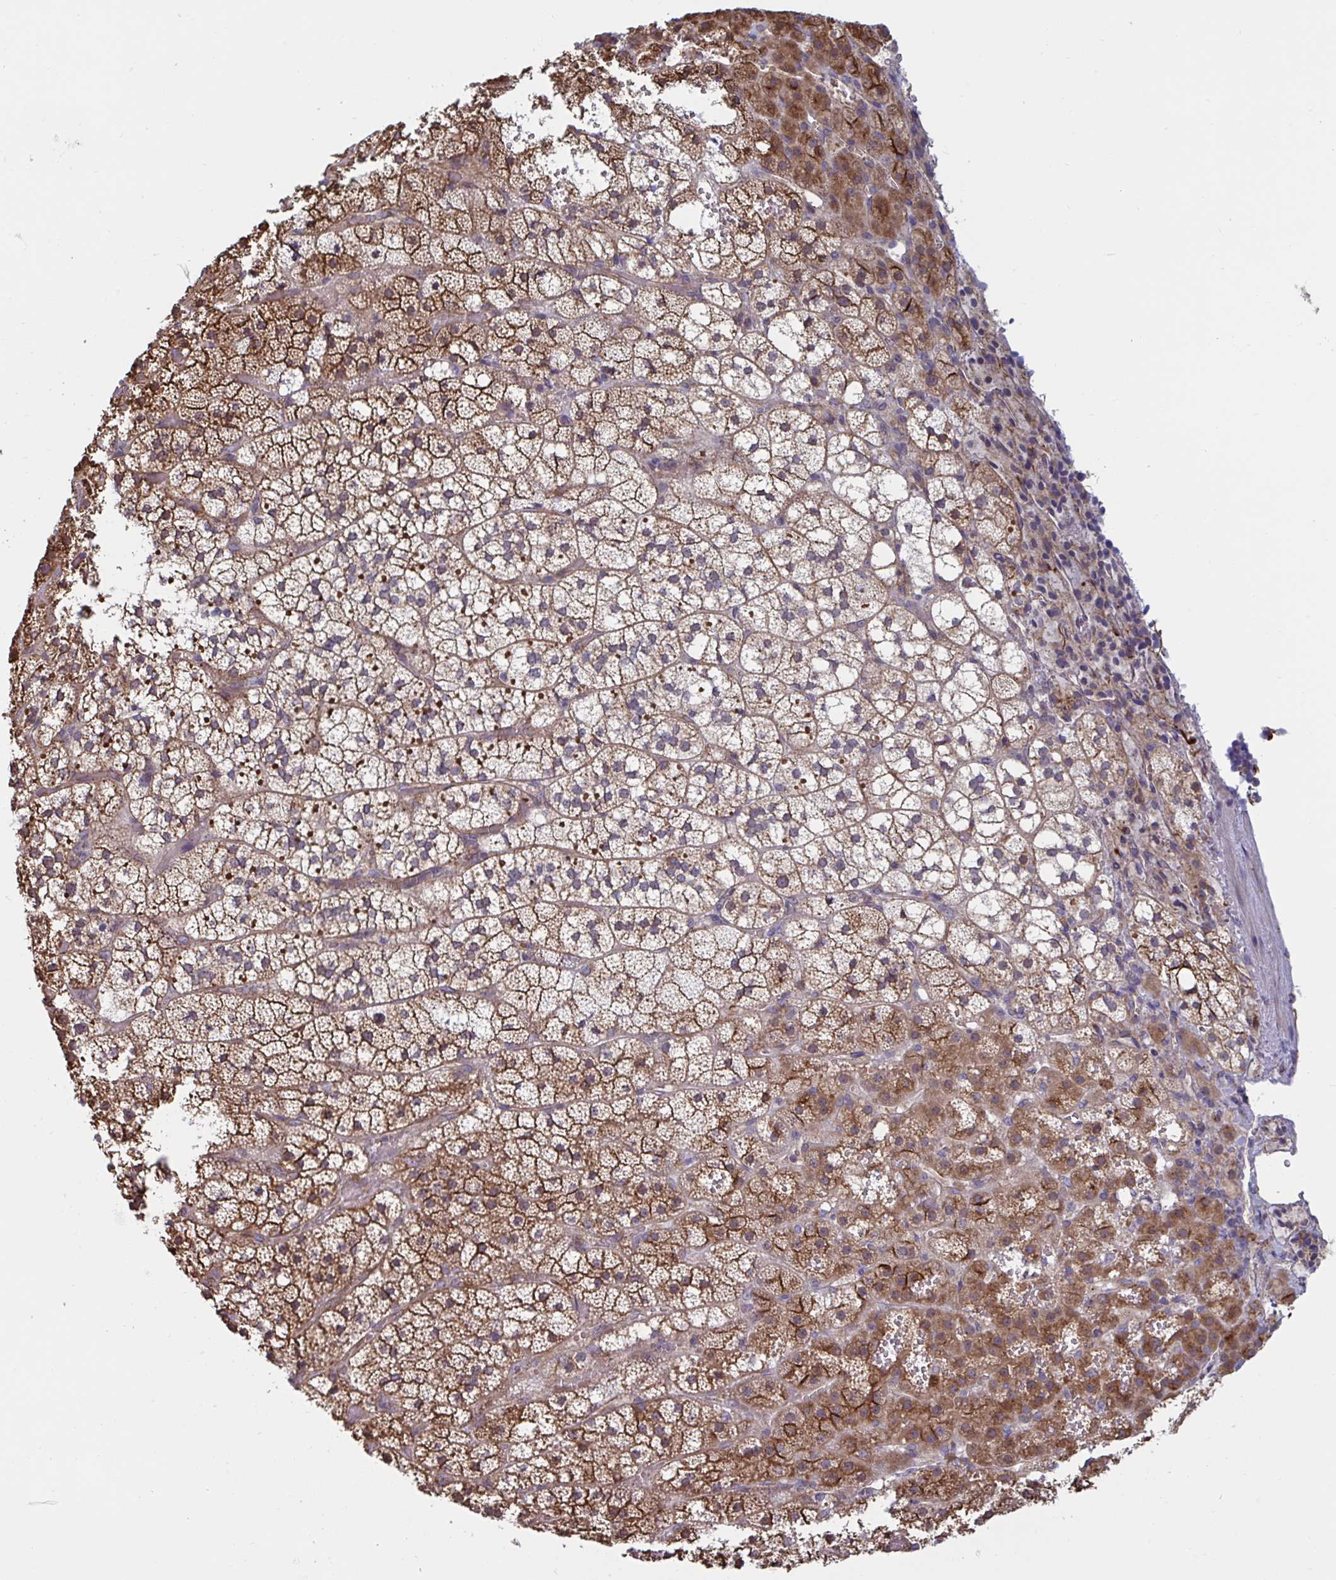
{"staining": {"intensity": "strong", "quantity": ">75%", "location": "cytoplasmic/membranous"}, "tissue": "adrenal gland", "cell_type": "Glandular cells", "image_type": "normal", "snomed": [{"axis": "morphology", "description": "Normal tissue, NOS"}, {"axis": "topography", "description": "Adrenal gland"}], "caption": "Protein expression analysis of benign adrenal gland shows strong cytoplasmic/membranous positivity in about >75% of glandular cells. (DAB IHC with brightfield microscopy, high magnification).", "gene": "SLC9A6", "patient": {"sex": "male", "age": 53}}